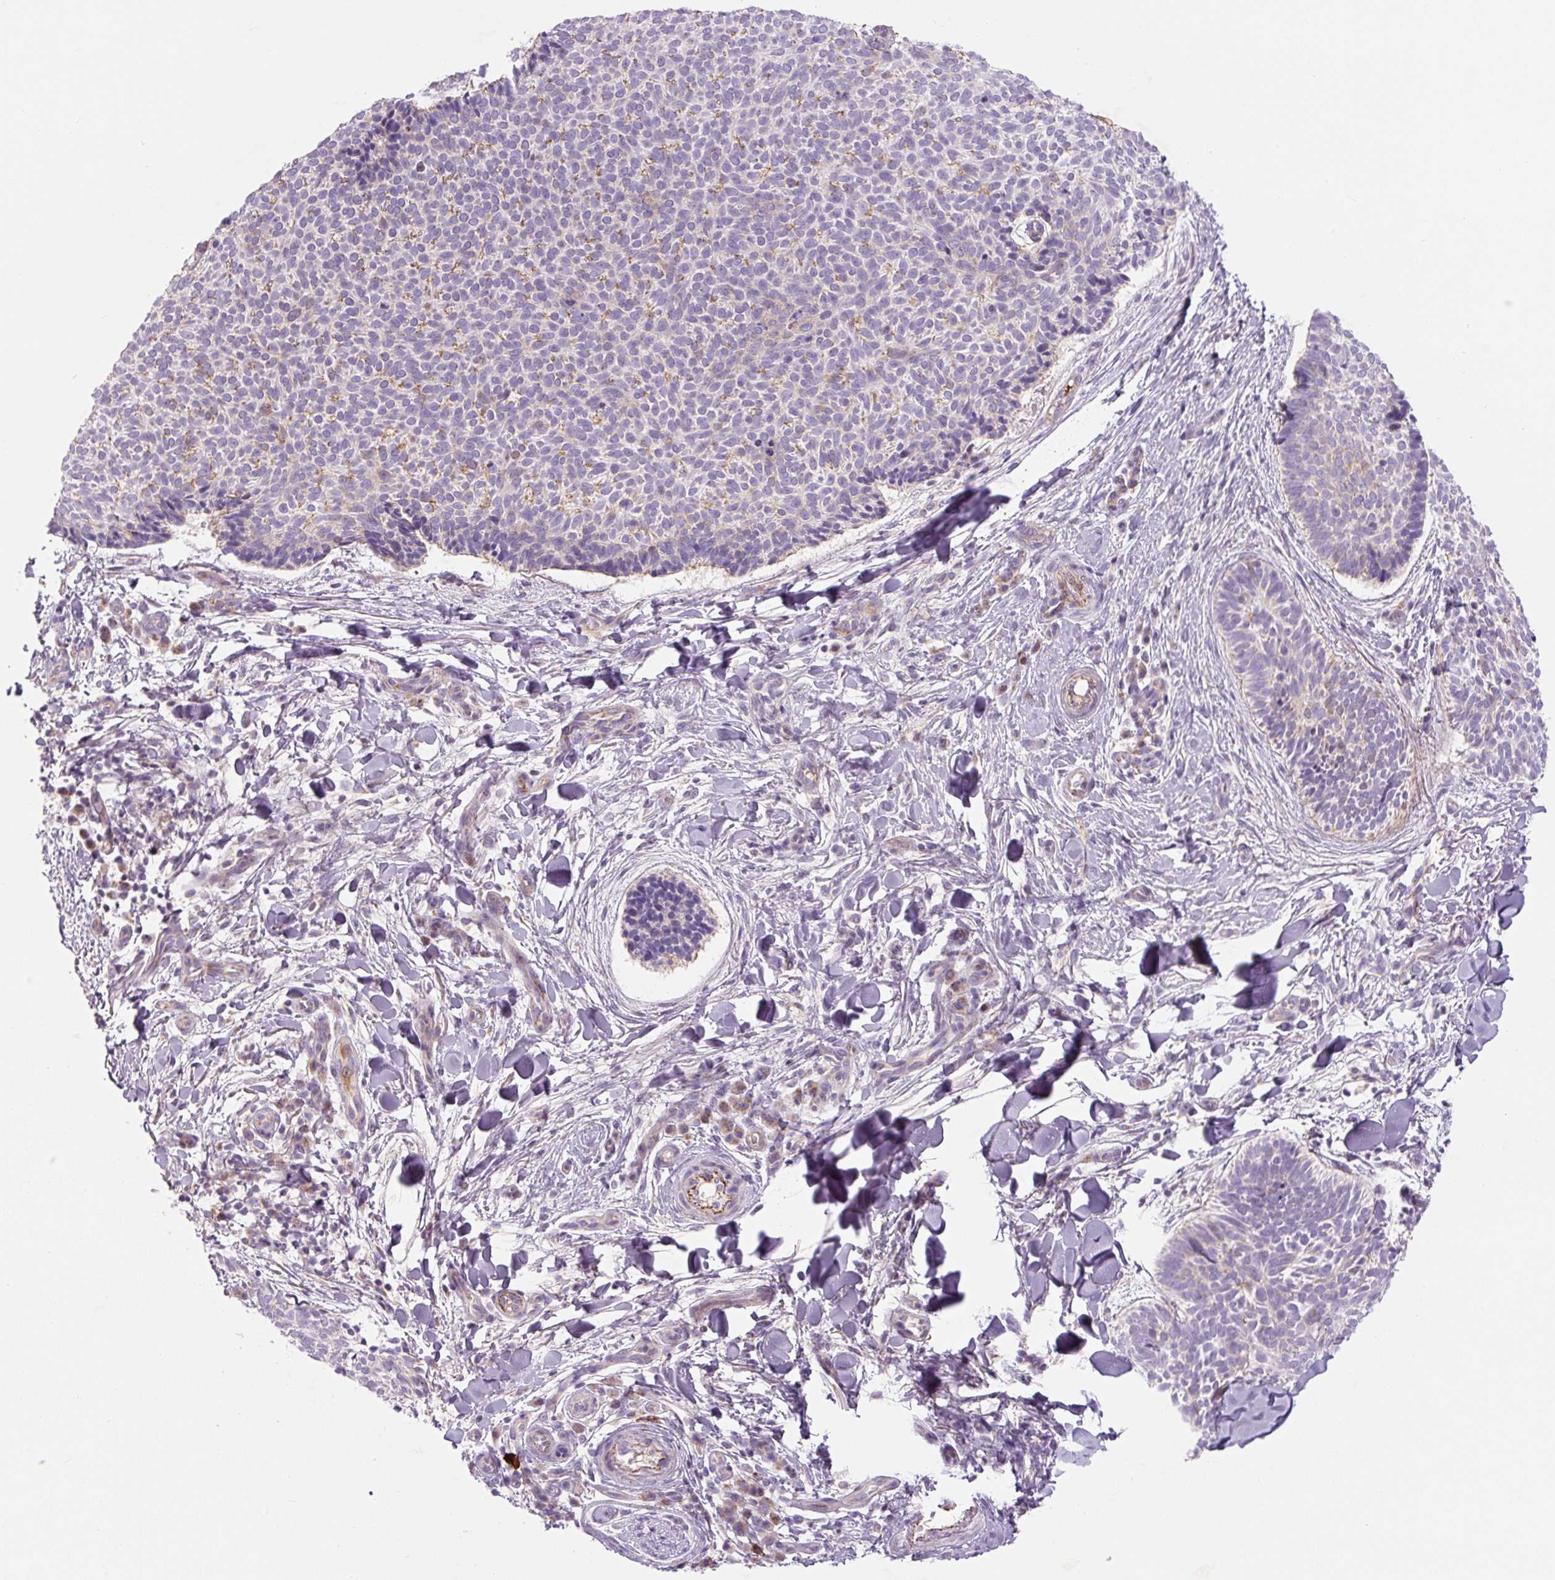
{"staining": {"intensity": "weak", "quantity": "<25%", "location": "cytoplasmic/membranous"}, "tissue": "skin cancer", "cell_type": "Tumor cells", "image_type": "cancer", "snomed": [{"axis": "morphology", "description": "Normal tissue, NOS"}, {"axis": "morphology", "description": "Basal cell carcinoma"}, {"axis": "topography", "description": "Skin"}], "caption": "IHC image of neoplastic tissue: human skin basal cell carcinoma stained with DAB (3,3'-diaminobenzidine) demonstrates no significant protein staining in tumor cells.", "gene": "CCNI2", "patient": {"sex": "male", "age": 50}}